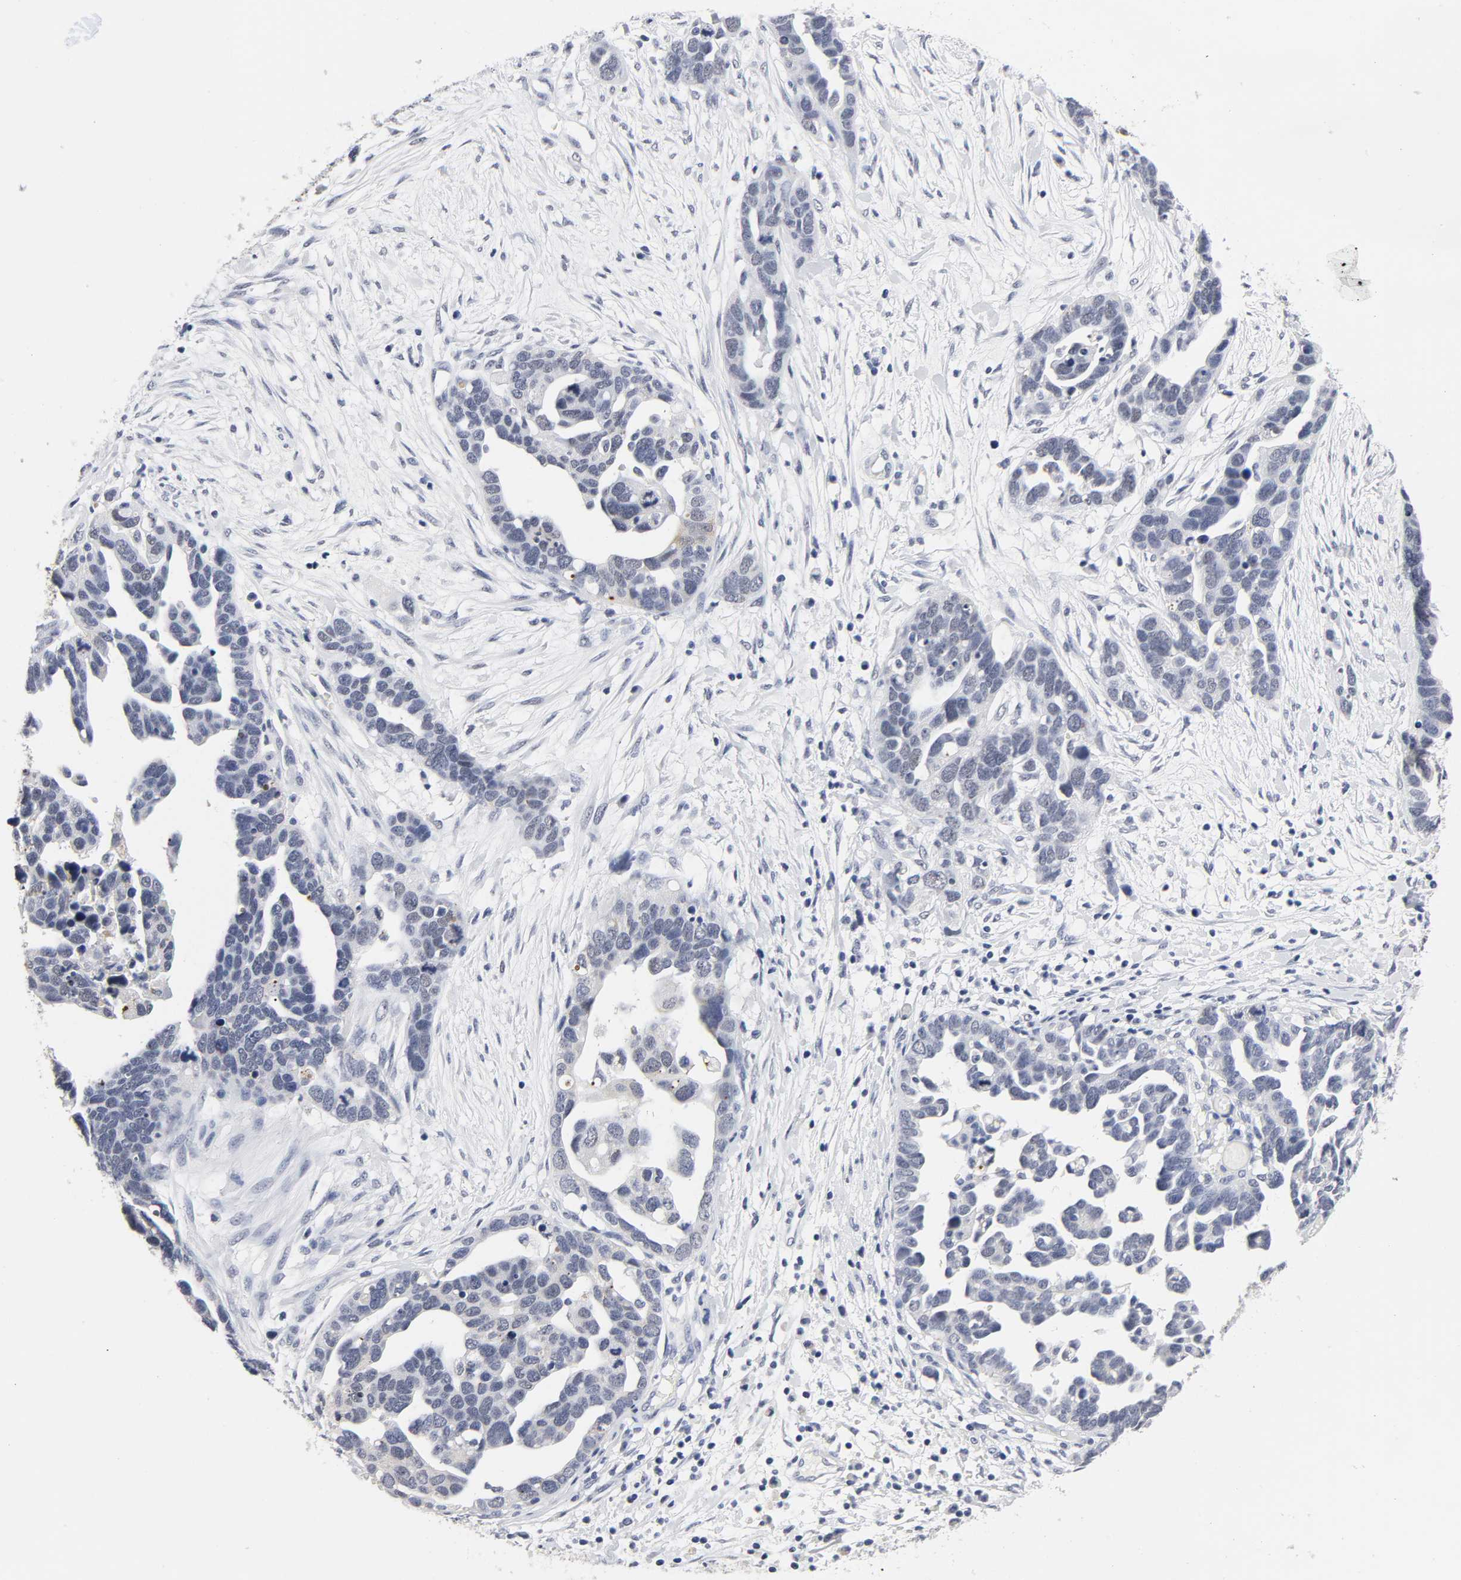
{"staining": {"intensity": "negative", "quantity": "none", "location": "none"}, "tissue": "ovarian cancer", "cell_type": "Tumor cells", "image_type": "cancer", "snomed": [{"axis": "morphology", "description": "Cystadenocarcinoma, serous, NOS"}, {"axis": "topography", "description": "Ovary"}], "caption": "High magnification brightfield microscopy of ovarian cancer (serous cystadenocarcinoma) stained with DAB (3,3'-diaminobenzidine) (brown) and counterstained with hematoxylin (blue): tumor cells show no significant positivity. The staining was performed using DAB (3,3'-diaminobenzidine) to visualize the protein expression in brown, while the nuclei were stained in blue with hematoxylin (Magnification: 20x).", "gene": "GRHL2", "patient": {"sex": "female", "age": 54}}